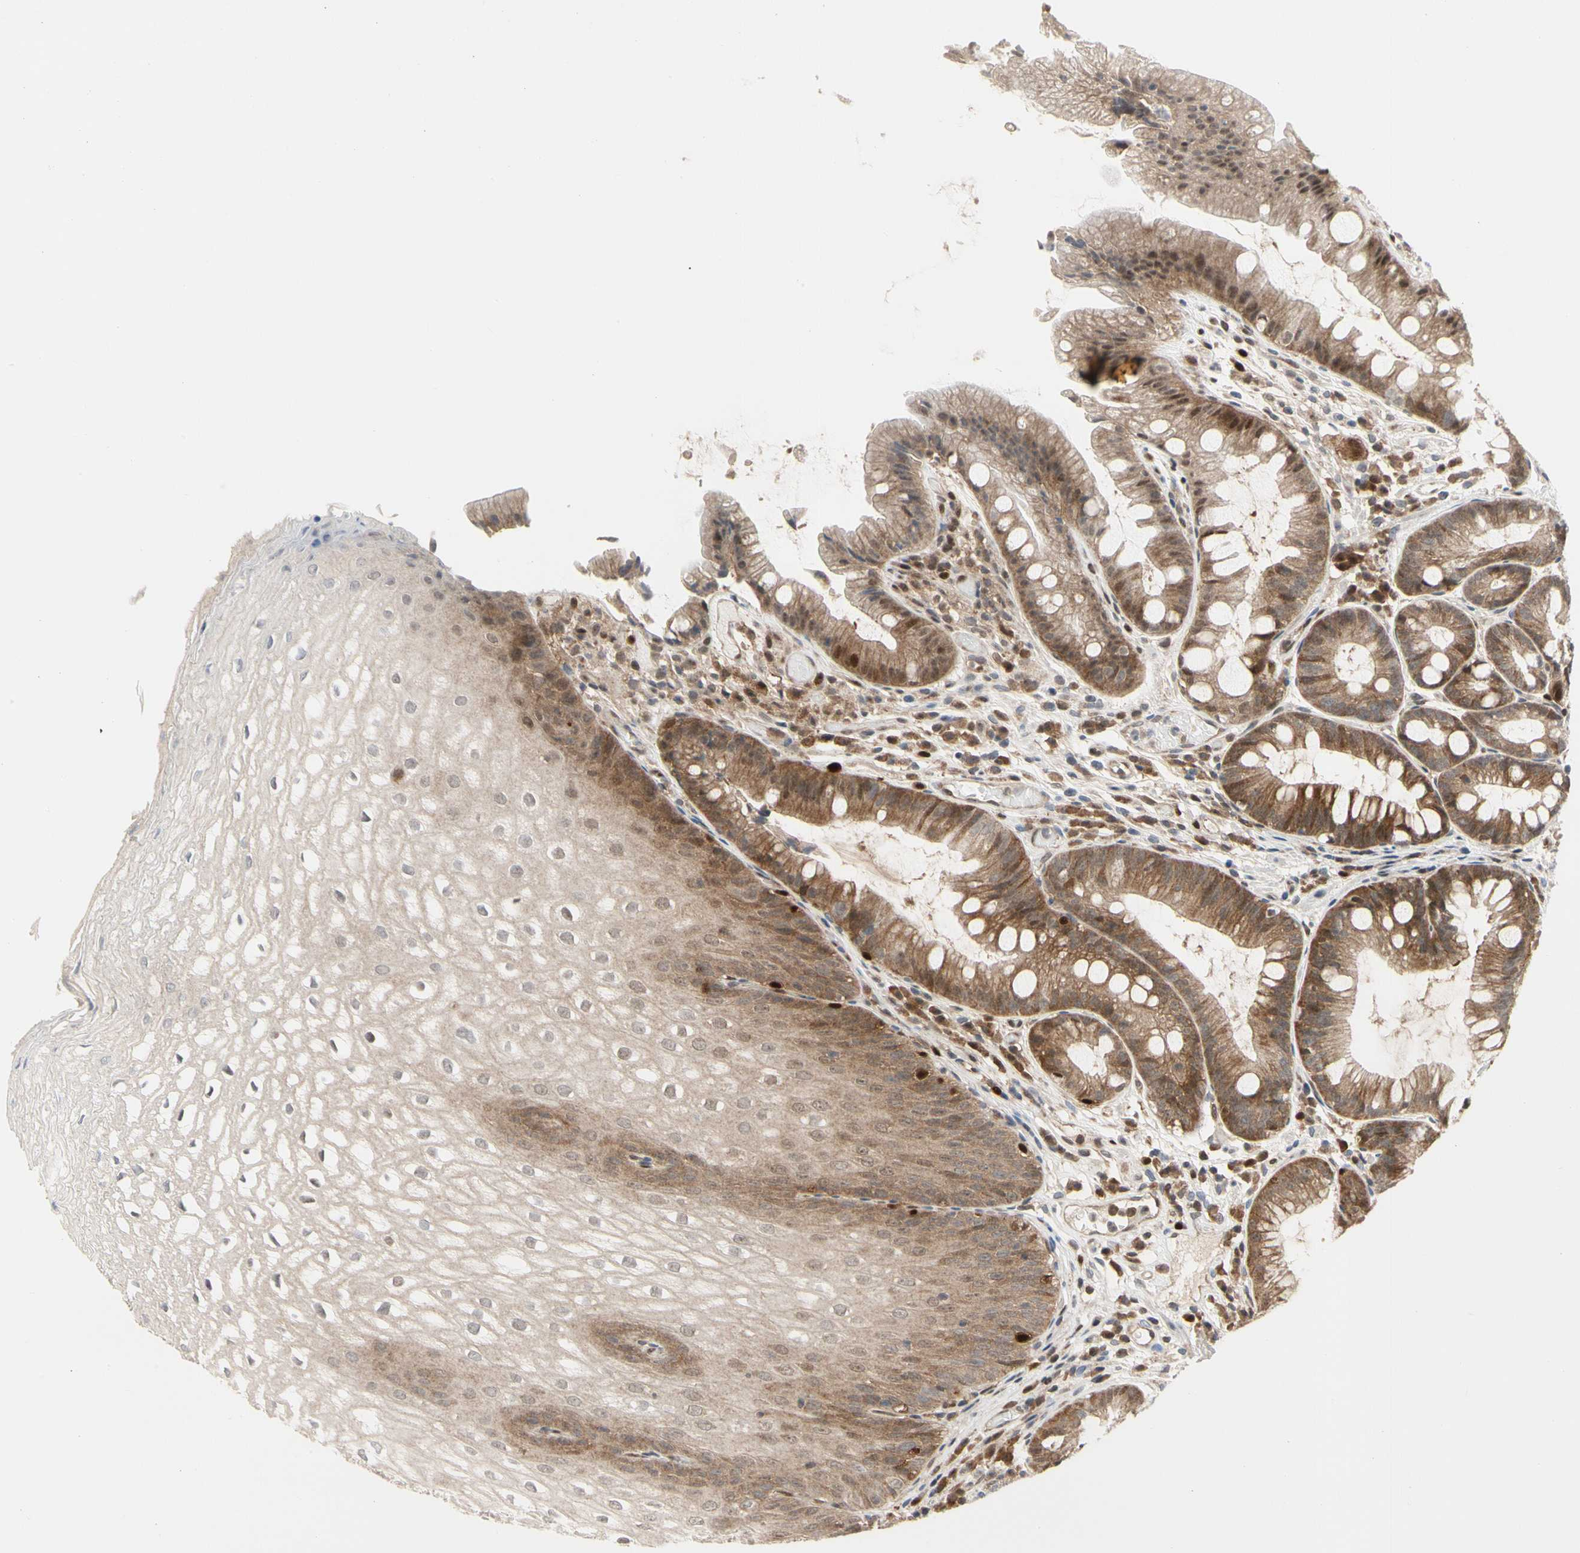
{"staining": {"intensity": "moderate", "quantity": ">75%", "location": "cytoplasmic/membranous"}, "tissue": "stomach", "cell_type": "Glandular cells", "image_type": "normal", "snomed": [{"axis": "morphology", "description": "Normal tissue, NOS"}, {"axis": "topography", "description": "Stomach, upper"}], "caption": "An image of stomach stained for a protein demonstrates moderate cytoplasmic/membranous brown staining in glandular cells.", "gene": "CDK5", "patient": {"sex": "male", "age": 72}}